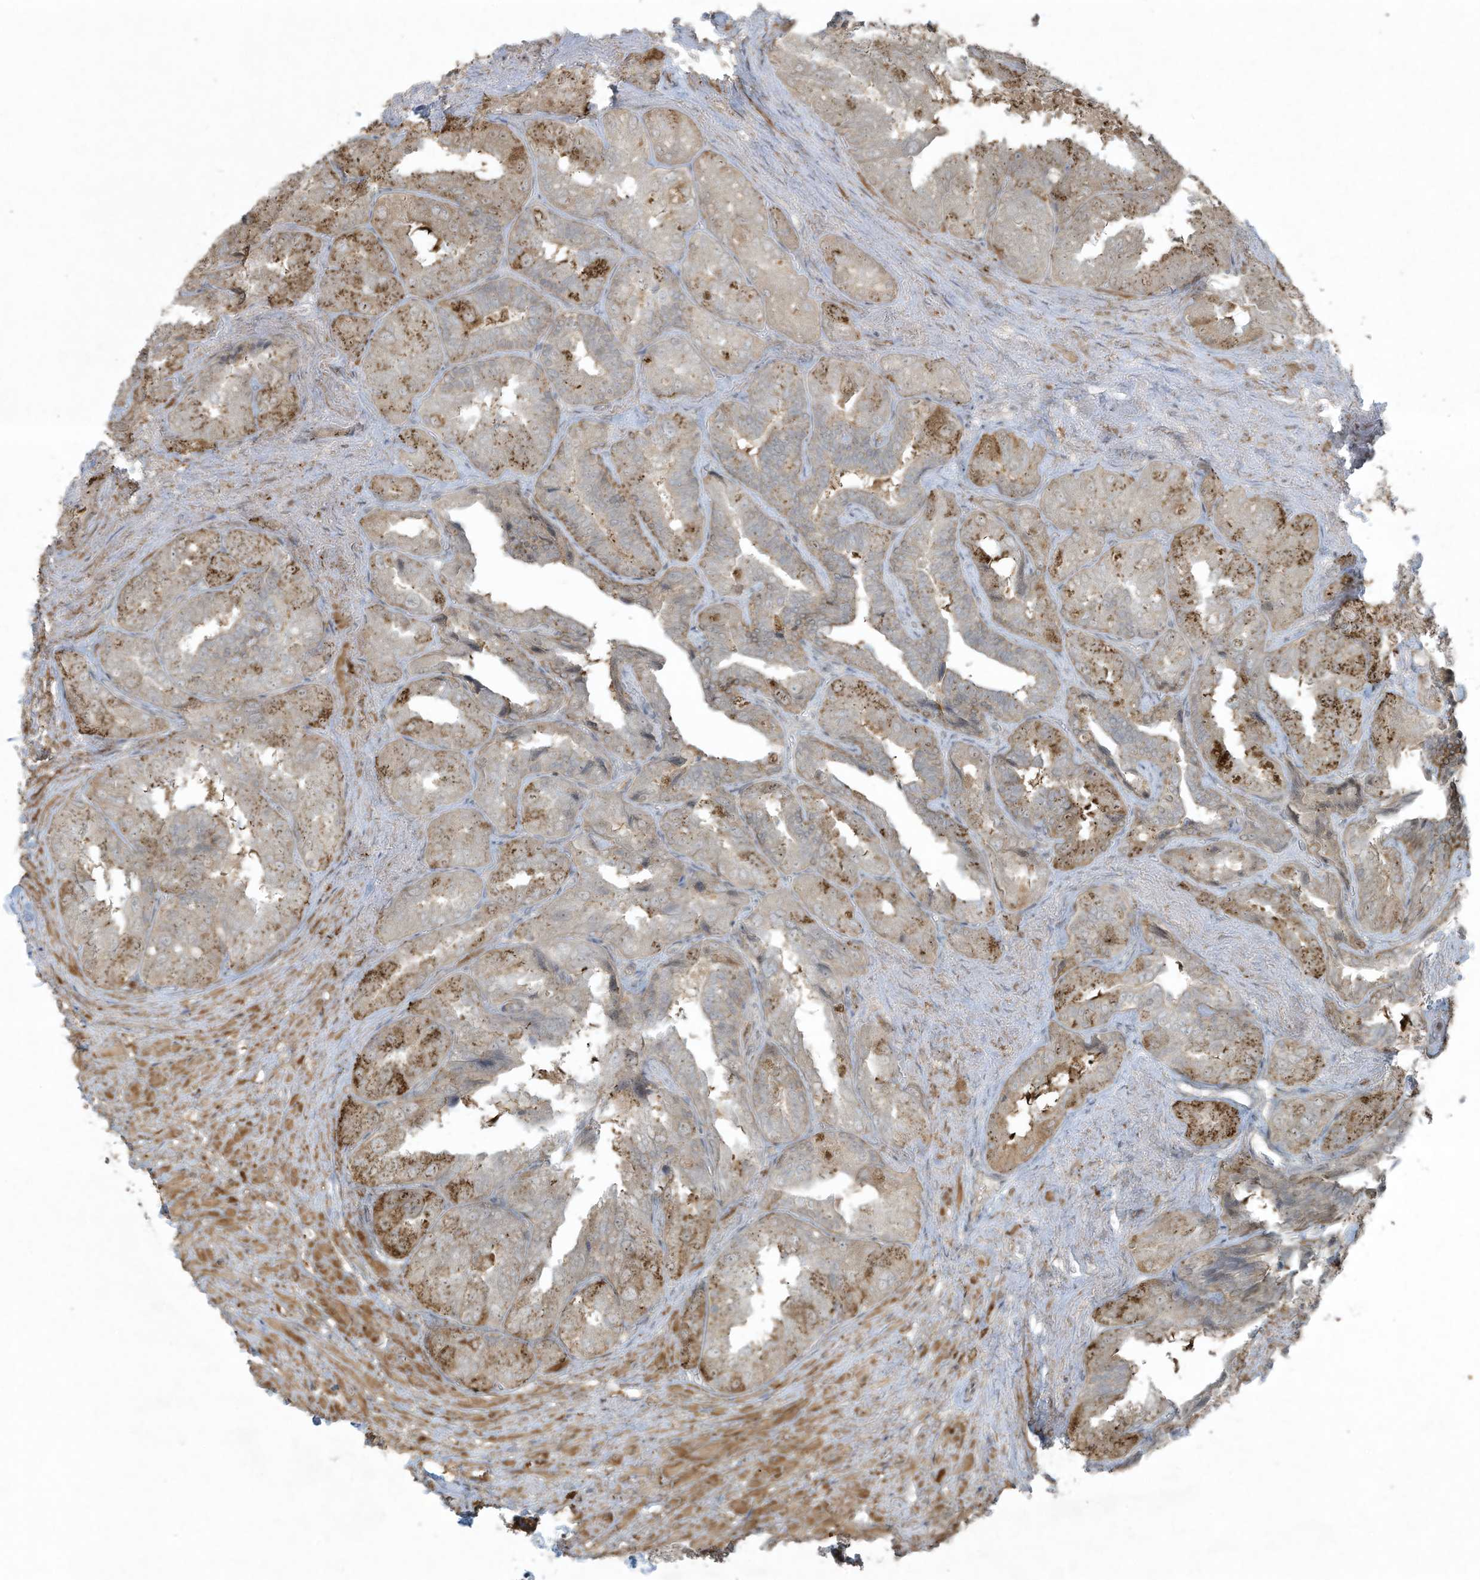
{"staining": {"intensity": "moderate", "quantity": "<25%", "location": "cytoplasmic/membranous"}, "tissue": "seminal vesicle", "cell_type": "Glandular cells", "image_type": "normal", "snomed": [{"axis": "morphology", "description": "Normal tissue, NOS"}, {"axis": "topography", "description": "Seminal veicle"}, {"axis": "topography", "description": "Peripheral nerve tissue"}], "caption": "Benign seminal vesicle was stained to show a protein in brown. There is low levels of moderate cytoplasmic/membranous expression in about <25% of glandular cells. The protein of interest is shown in brown color, while the nuclei are stained blue.", "gene": "ZNF263", "patient": {"sex": "male", "age": 63}}